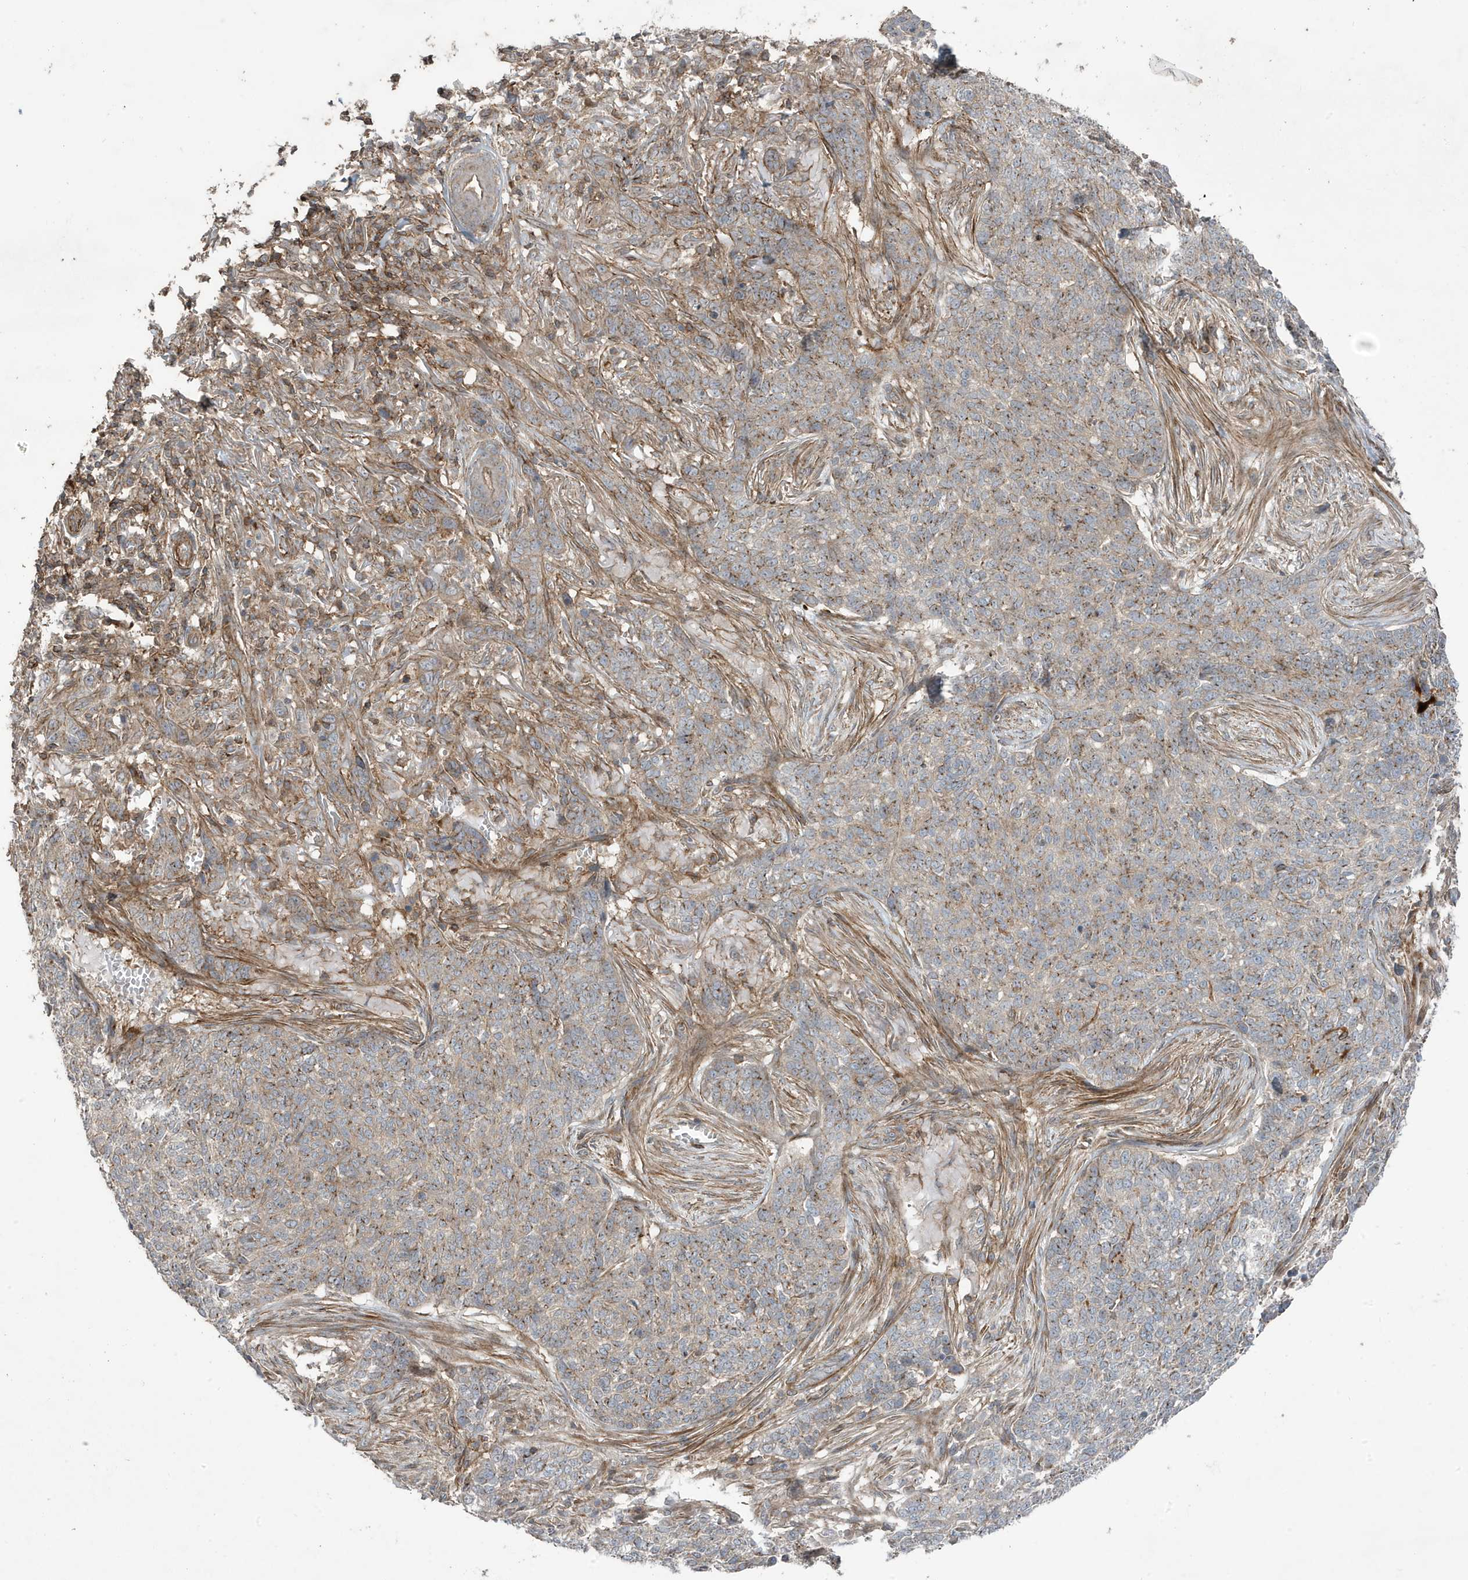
{"staining": {"intensity": "moderate", "quantity": "<25%", "location": "cytoplasmic/membranous"}, "tissue": "skin cancer", "cell_type": "Tumor cells", "image_type": "cancer", "snomed": [{"axis": "morphology", "description": "Basal cell carcinoma"}, {"axis": "topography", "description": "Skin"}], "caption": "A photomicrograph showing moderate cytoplasmic/membranous positivity in about <25% of tumor cells in skin basal cell carcinoma, as visualized by brown immunohistochemical staining.", "gene": "CETN3", "patient": {"sex": "male", "age": 85}}